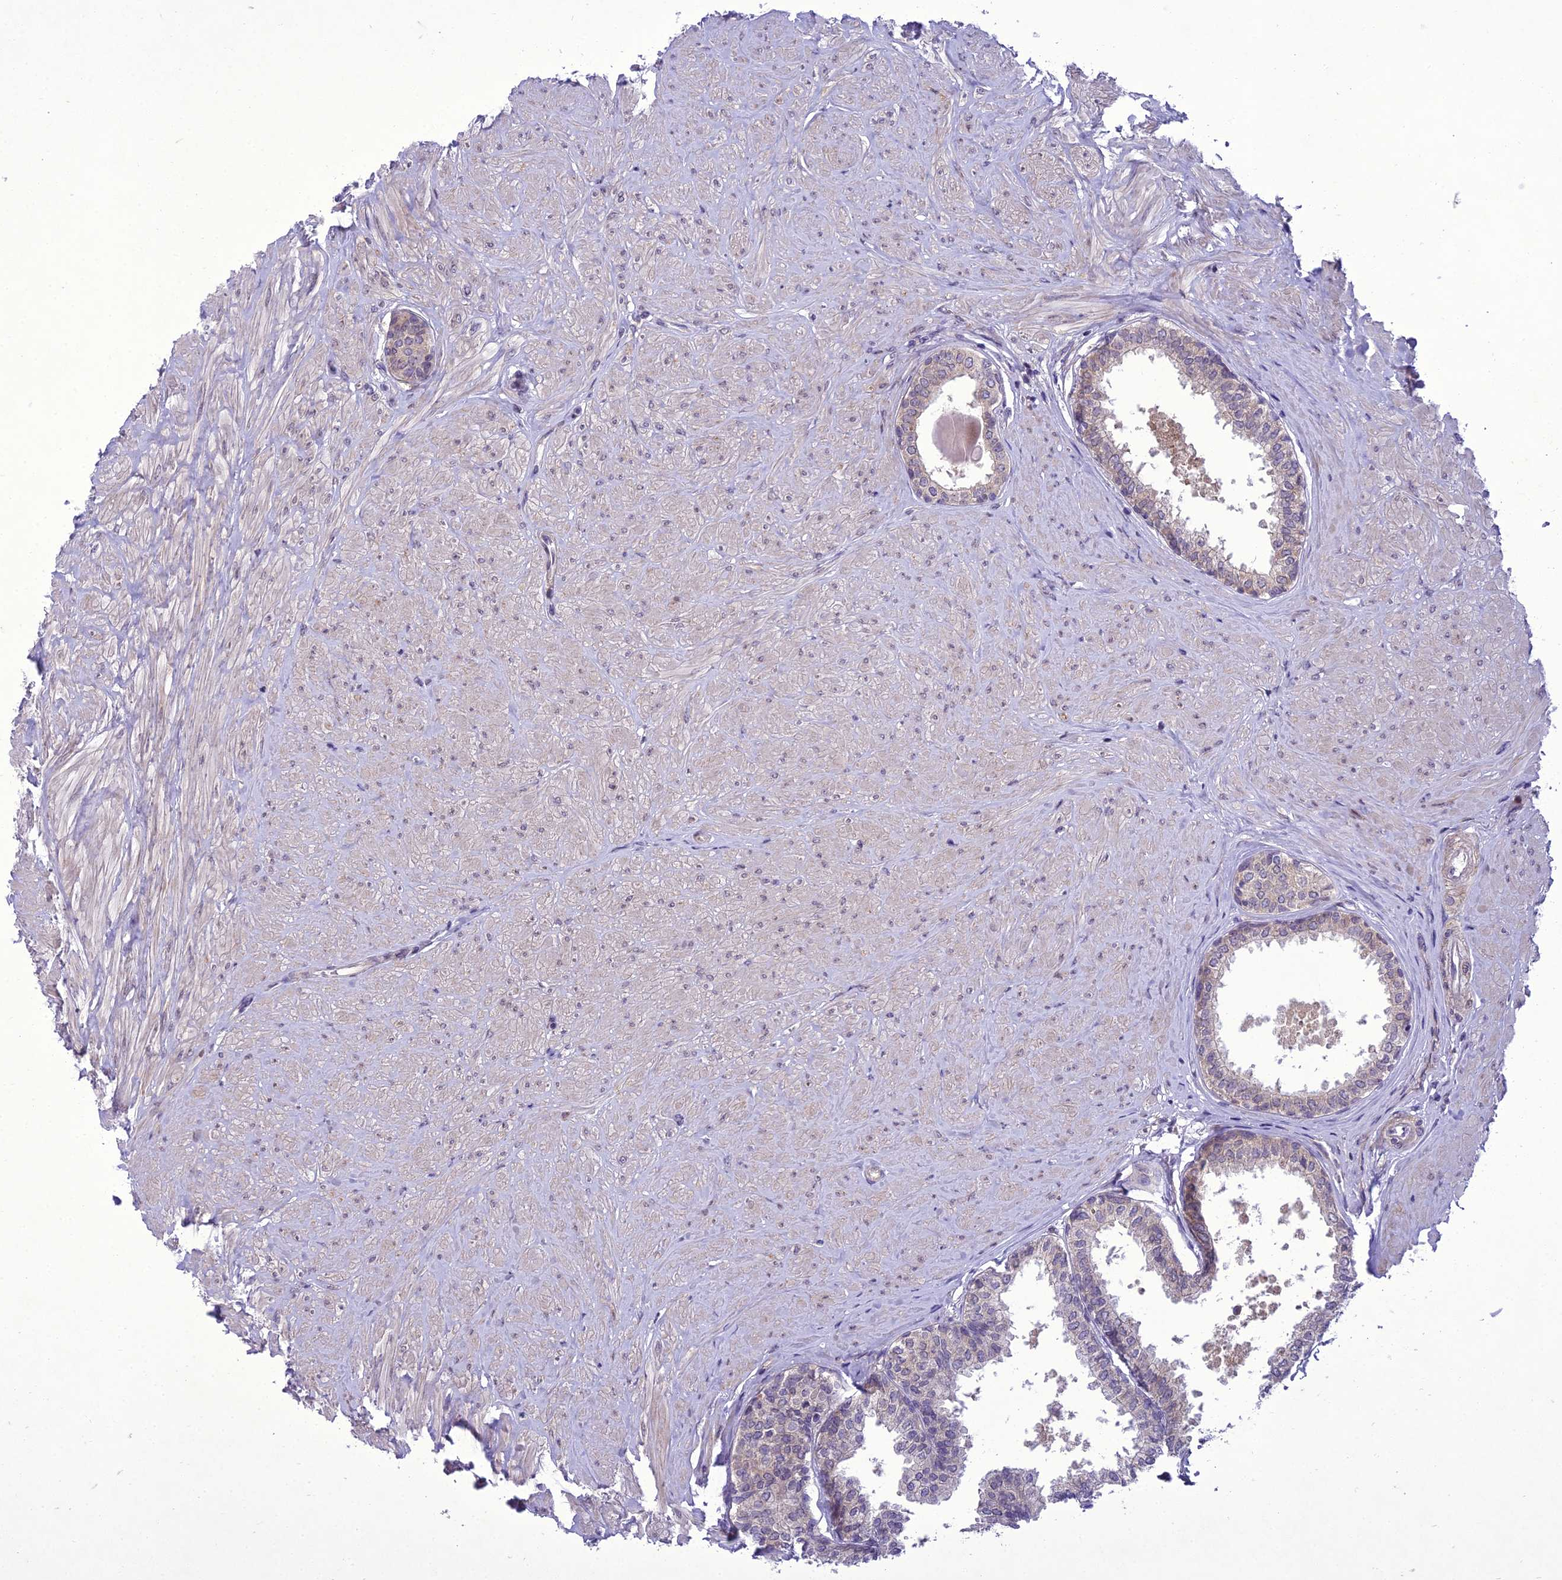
{"staining": {"intensity": "weak", "quantity": "25%-75%", "location": "cytoplasmic/membranous"}, "tissue": "prostate", "cell_type": "Glandular cells", "image_type": "normal", "snomed": [{"axis": "morphology", "description": "Normal tissue, NOS"}, {"axis": "topography", "description": "Prostate"}], "caption": "Weak cytoplasmic/membranous staining for a protein is seen in about 25%-75% of glandular cells of benign prostate using immunohistochemistry.", "gene": "NEURL2", "patient": {"sex": "male", "age": 48}}